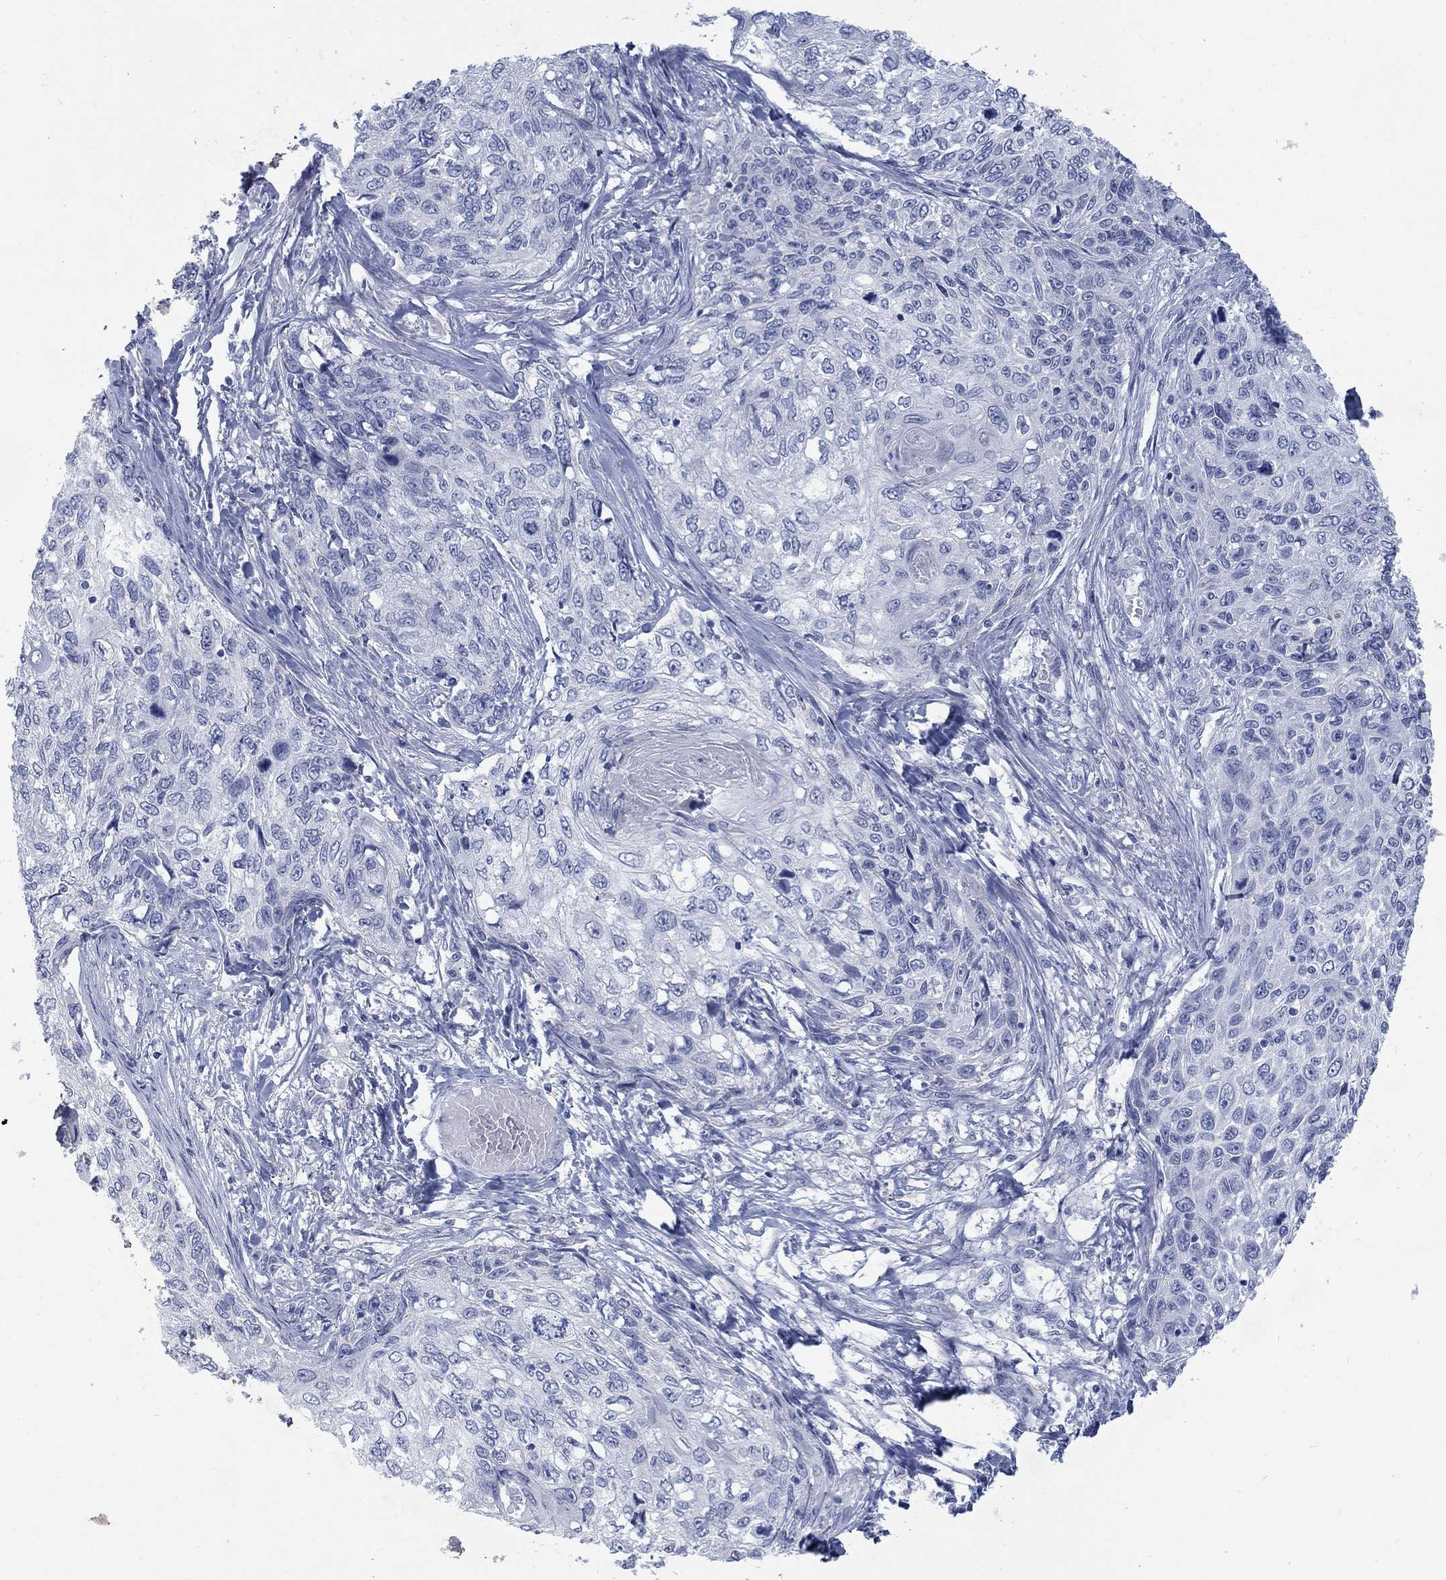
{"staining": {"intensity": "negative", "quantity": "none", "location": "none"}, "tissue": "skin cancer", "cell_type": "Tumor cells", "image_type": "cancer", "snomed": [{"axis": "morphology", "description": "Squamous cell carcinoma, NOS"}, {"axis": "topography", "description": "Skin"}], "caption": "The IHC histopathology image has no significant staining in tumor cells of squamous cell carcinoma (skin) tissue. The staining was performed using DAB to visualize the protein expression in brown, while the nuclei were stained in blue with hematoxylin (Magnification: 20x).", "gene": "RFTN2", "patient": {"sex": "male", "age": 92}}